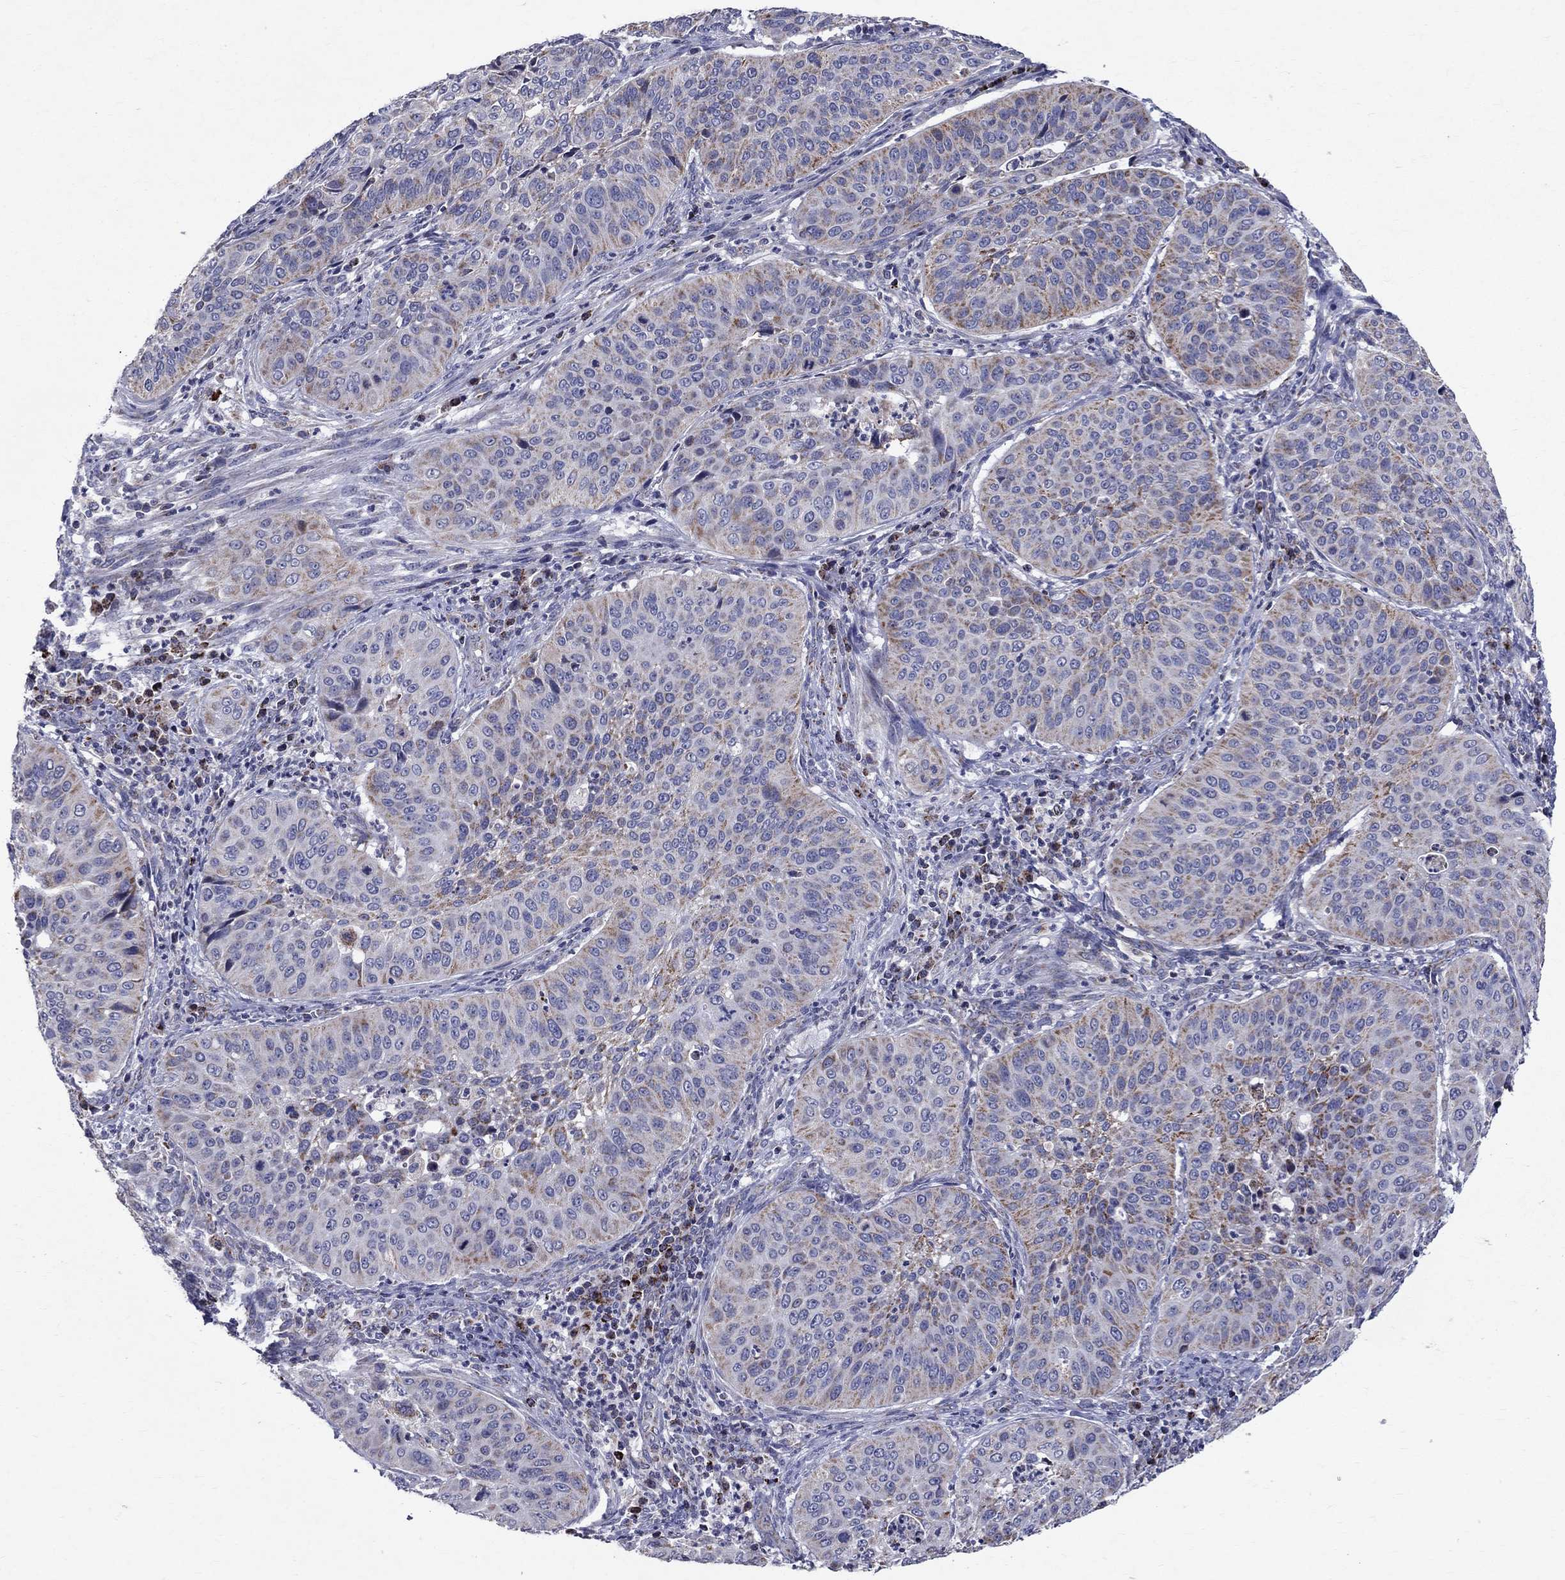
{"staining": {"intensity": "weak", "quantity": "25%-75%", "location": "cytoplasmic/membranous"}, "tissue": "cervical cancer", "cell_type": "Tumor cells", "image_type": "cancer", "snomed": [{"axis": "morphology", "description": "Normal tissue, NOS"}, {"axis": "morphology", "description": "Squamous cell carcinoma, NOS"}, {"axis": "topography", "description": "Cervix"}], "caption": "A photomicrograph of cervical cancer stained for a protein exhibits weak cytoplasmic/membranous brown staining in tumor cells.", "gene": "SLC4A10", "patient": {"sex": "female", "age": 39}}